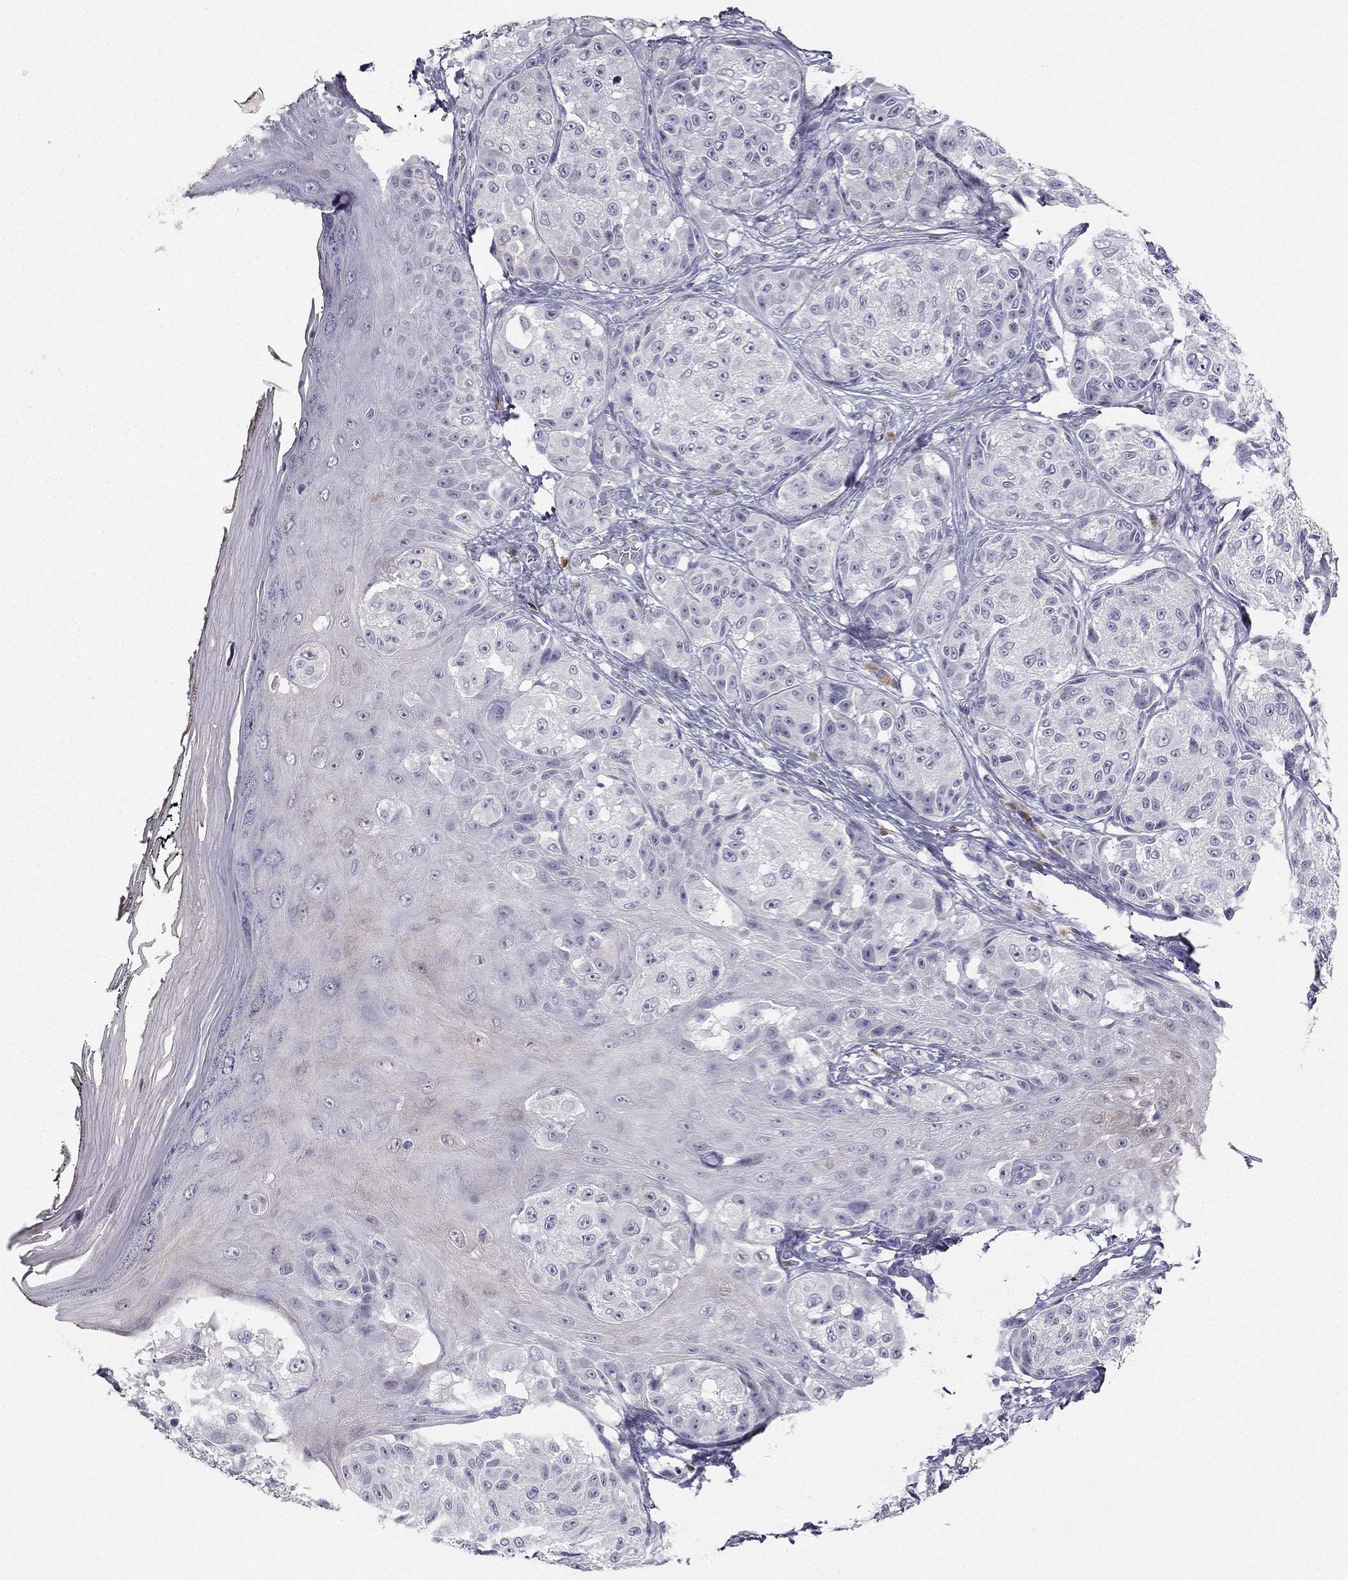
{"staining": {"intensity": "negative", "quantity": "none", "location": "none"}, "tissue": "melanoma", "cell_type": "Tumor cells", "image_type": "cancer", "snomed": [{"axis": "morphology", "description": "Malignant melanoma, NOS"}, {"axis": "topography", "description": "Skin"}], "caption": "Malignant melanoma was stained to show a protein in brown. There is no significant positivity in tumor cells.", "gene": "CALB2", "patient": {"sex": "male", "age": 61}}